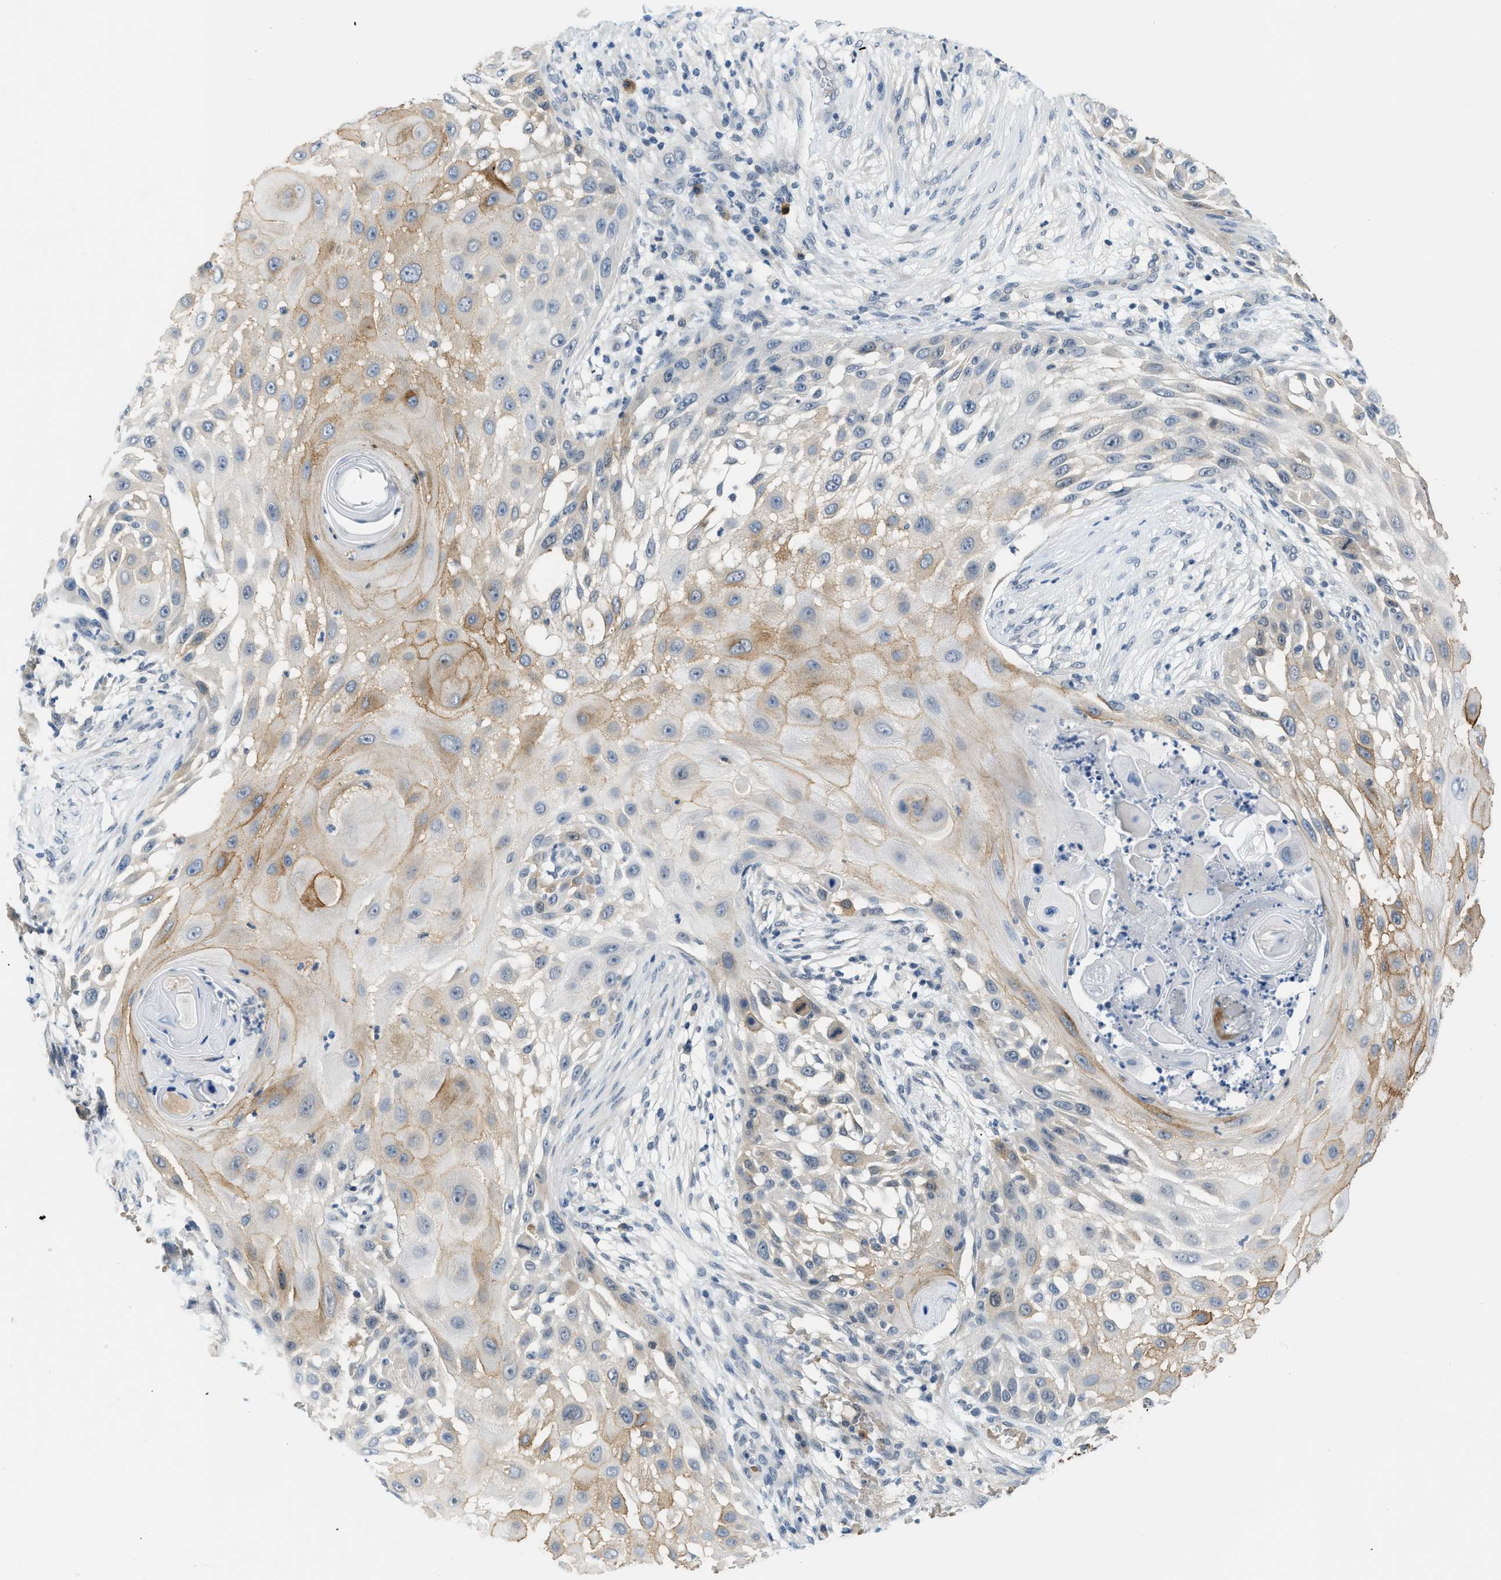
{"staining": {"intensity": "moderate", "quantity": "25%-75%", "location": "cytoplasmic/membranous"}, "tissue": "skin cancer", "cell_type": "Tumor cells", "image_type": "cancer", "snomed": [{"axis": "morphology", "description": "Squamous cell carcinoma, NOS"}, {"axis": "topography", "description": "Skin"}], "caption": "Immunohistochemical staining of human skin squamous cell carcinoma displays medium levels of moderate cytoplasmic/membranous protein staining in about 25%-75% of tumor cells. The protein of interest is shown in brown color, while the nuclei are stained blue.", "gene": "PSAT1", "patient": {"sex": "female", "age": 44}}